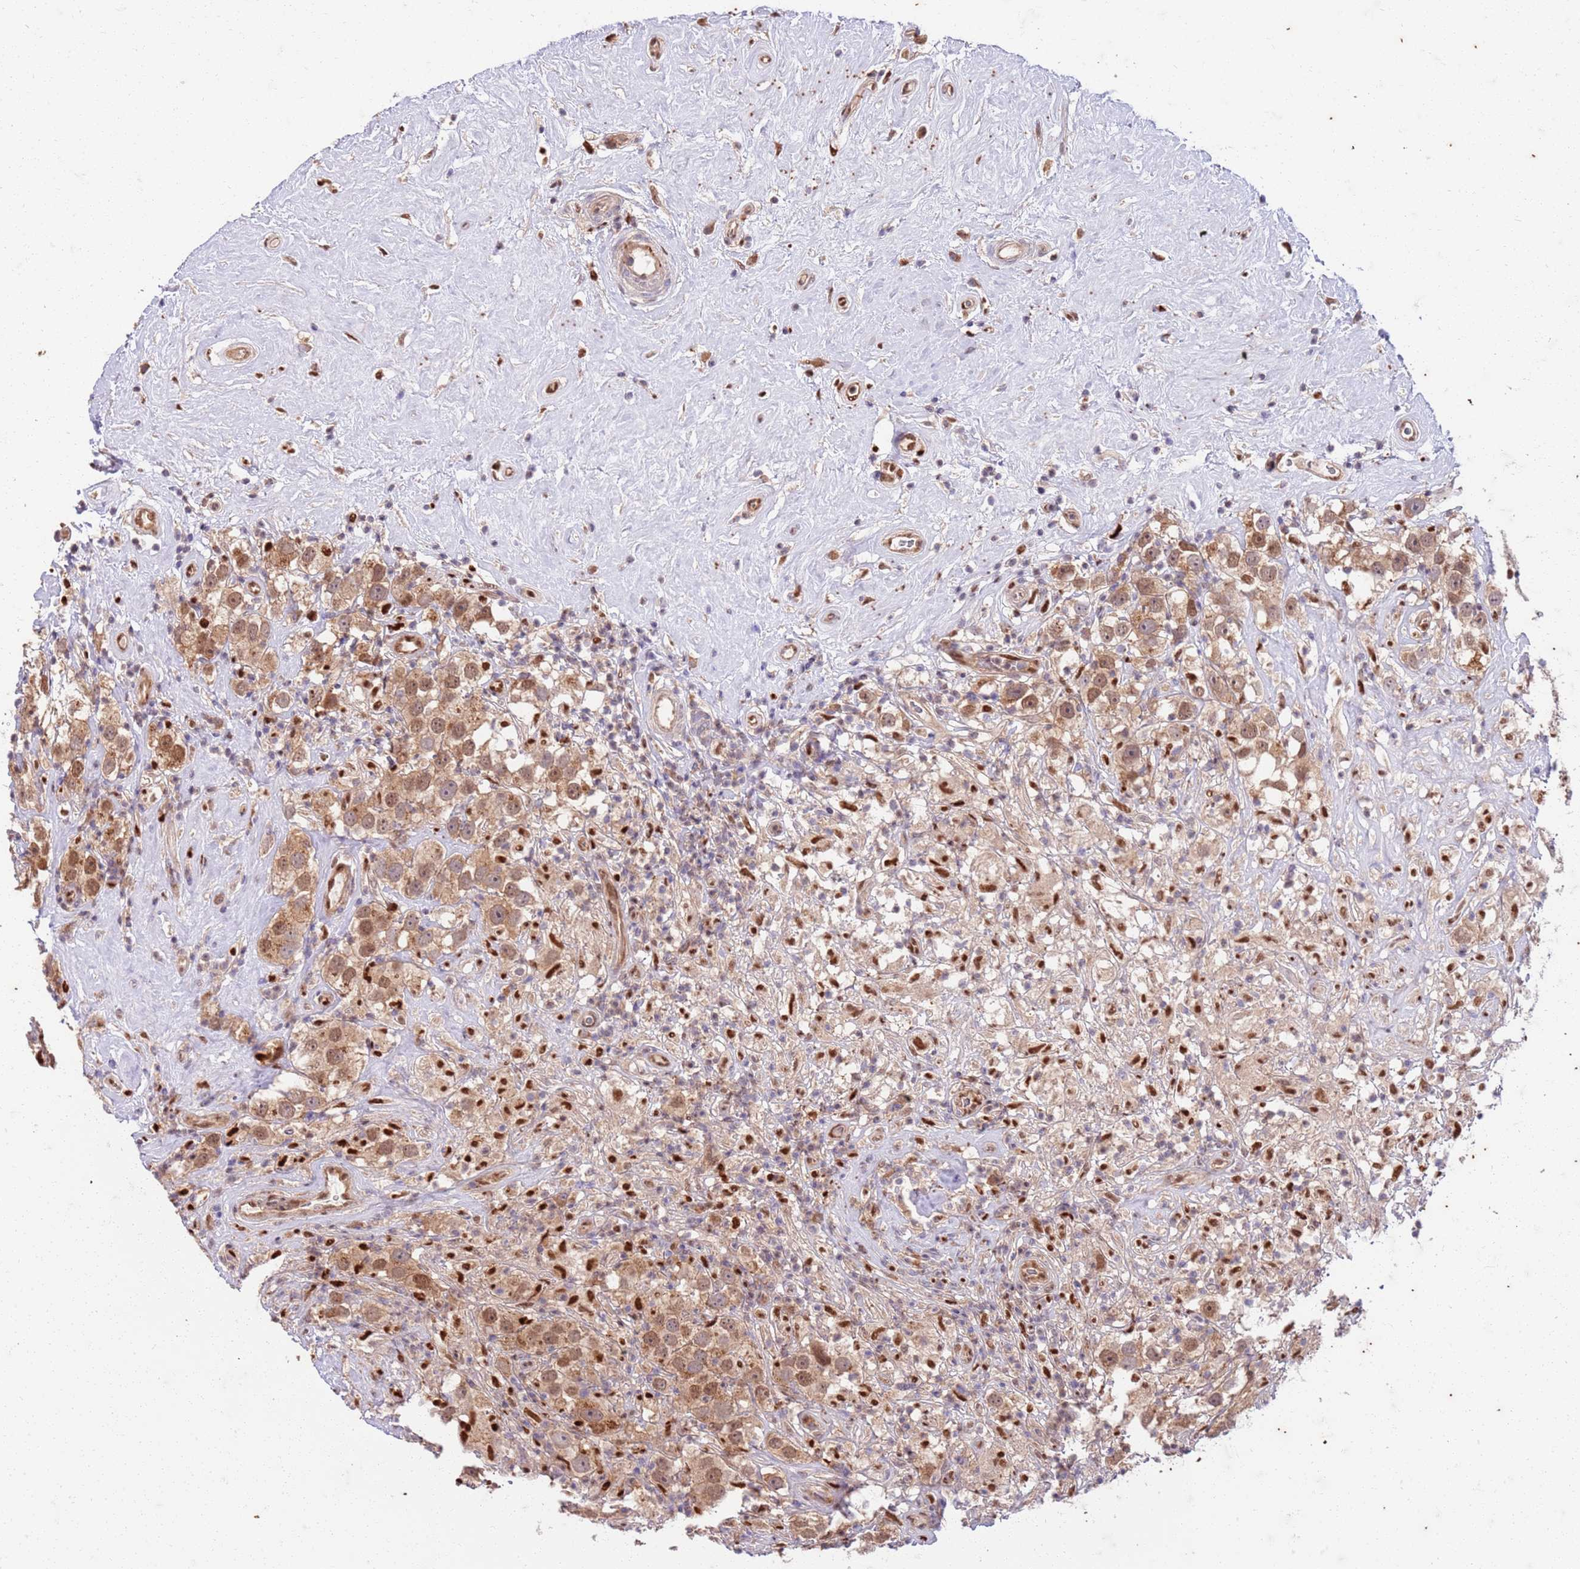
{"staining": {"intensity": "moderate", "quantity": ">75%", "location": "cytoplasmic/membranous"}, "tissue": "testis cancer", "cell_type": "Tumor cells", "image_type": "cancer", "snomed": [{"axis": "morphology", "description": "Seminoma, NOS"}, {"axis": "topography", "description": "Testis"}], "caption": "Protein analysis of testis seminoma tissue demonstrates moderate cytoplasmic/membranous staining in approximately >75% of tumor cells.", "gene": "OSBP", "patient": {"sex": "male", "age": 49}}